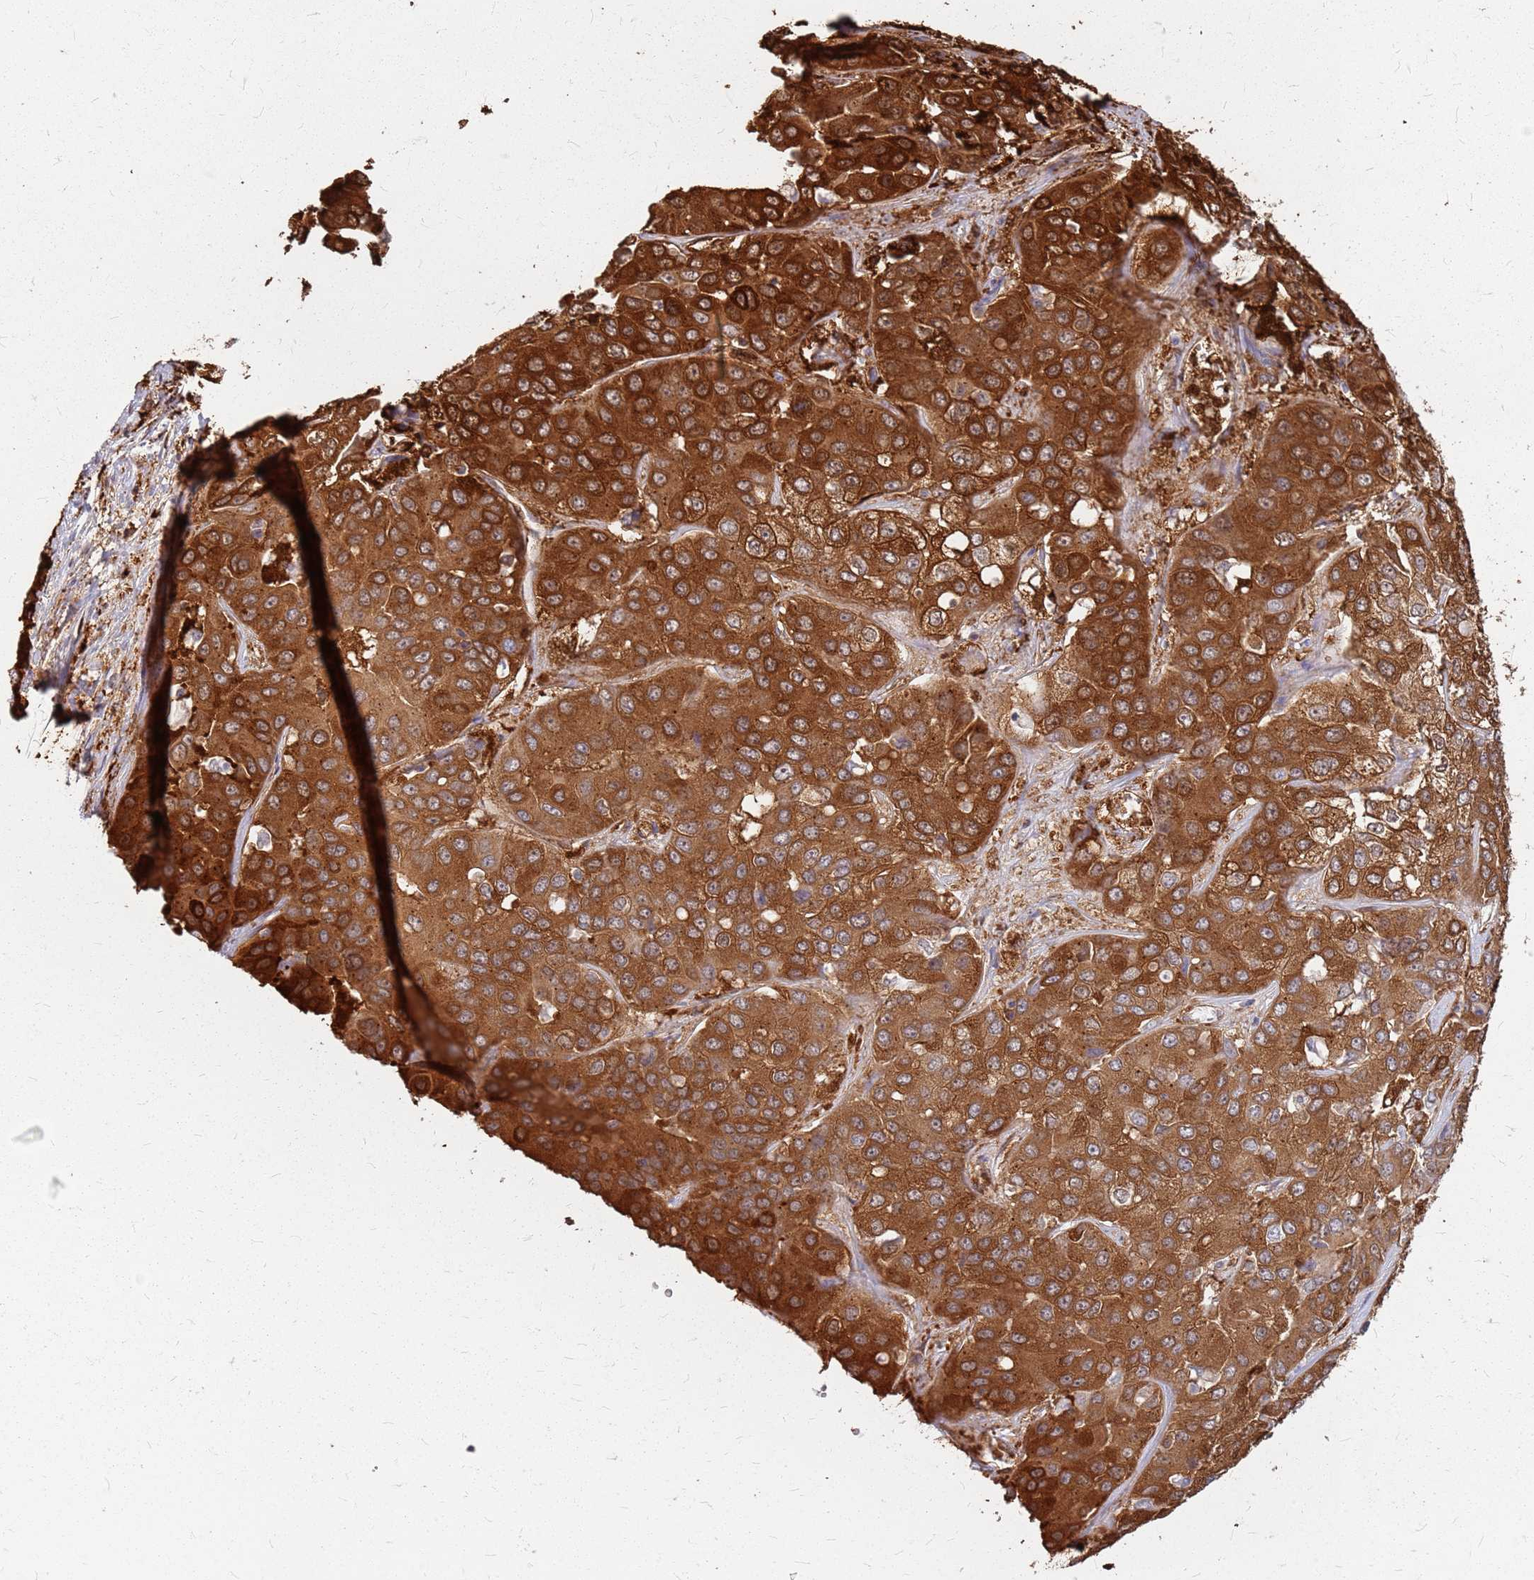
{"staining": {"intensity": "strong", "quantity": ">75%", "location": "cytoplasmic/membranous"}, "tissue": "liver cancer", "cell_type": "Tumor cells", "image_type": "cancer", "snomed": [{"axis": "morphology", "description": "Cholangiocarcinoma"}, {"axis": "topography", "description": "Liver"}], "caption": "A brown stain highlights strong cytoplasmic/membranous expression of a protein in human liver cholangiocarcinoma tumor cells.", "gene": "HDX", "patient": {"sex": "female", "age": 52}}